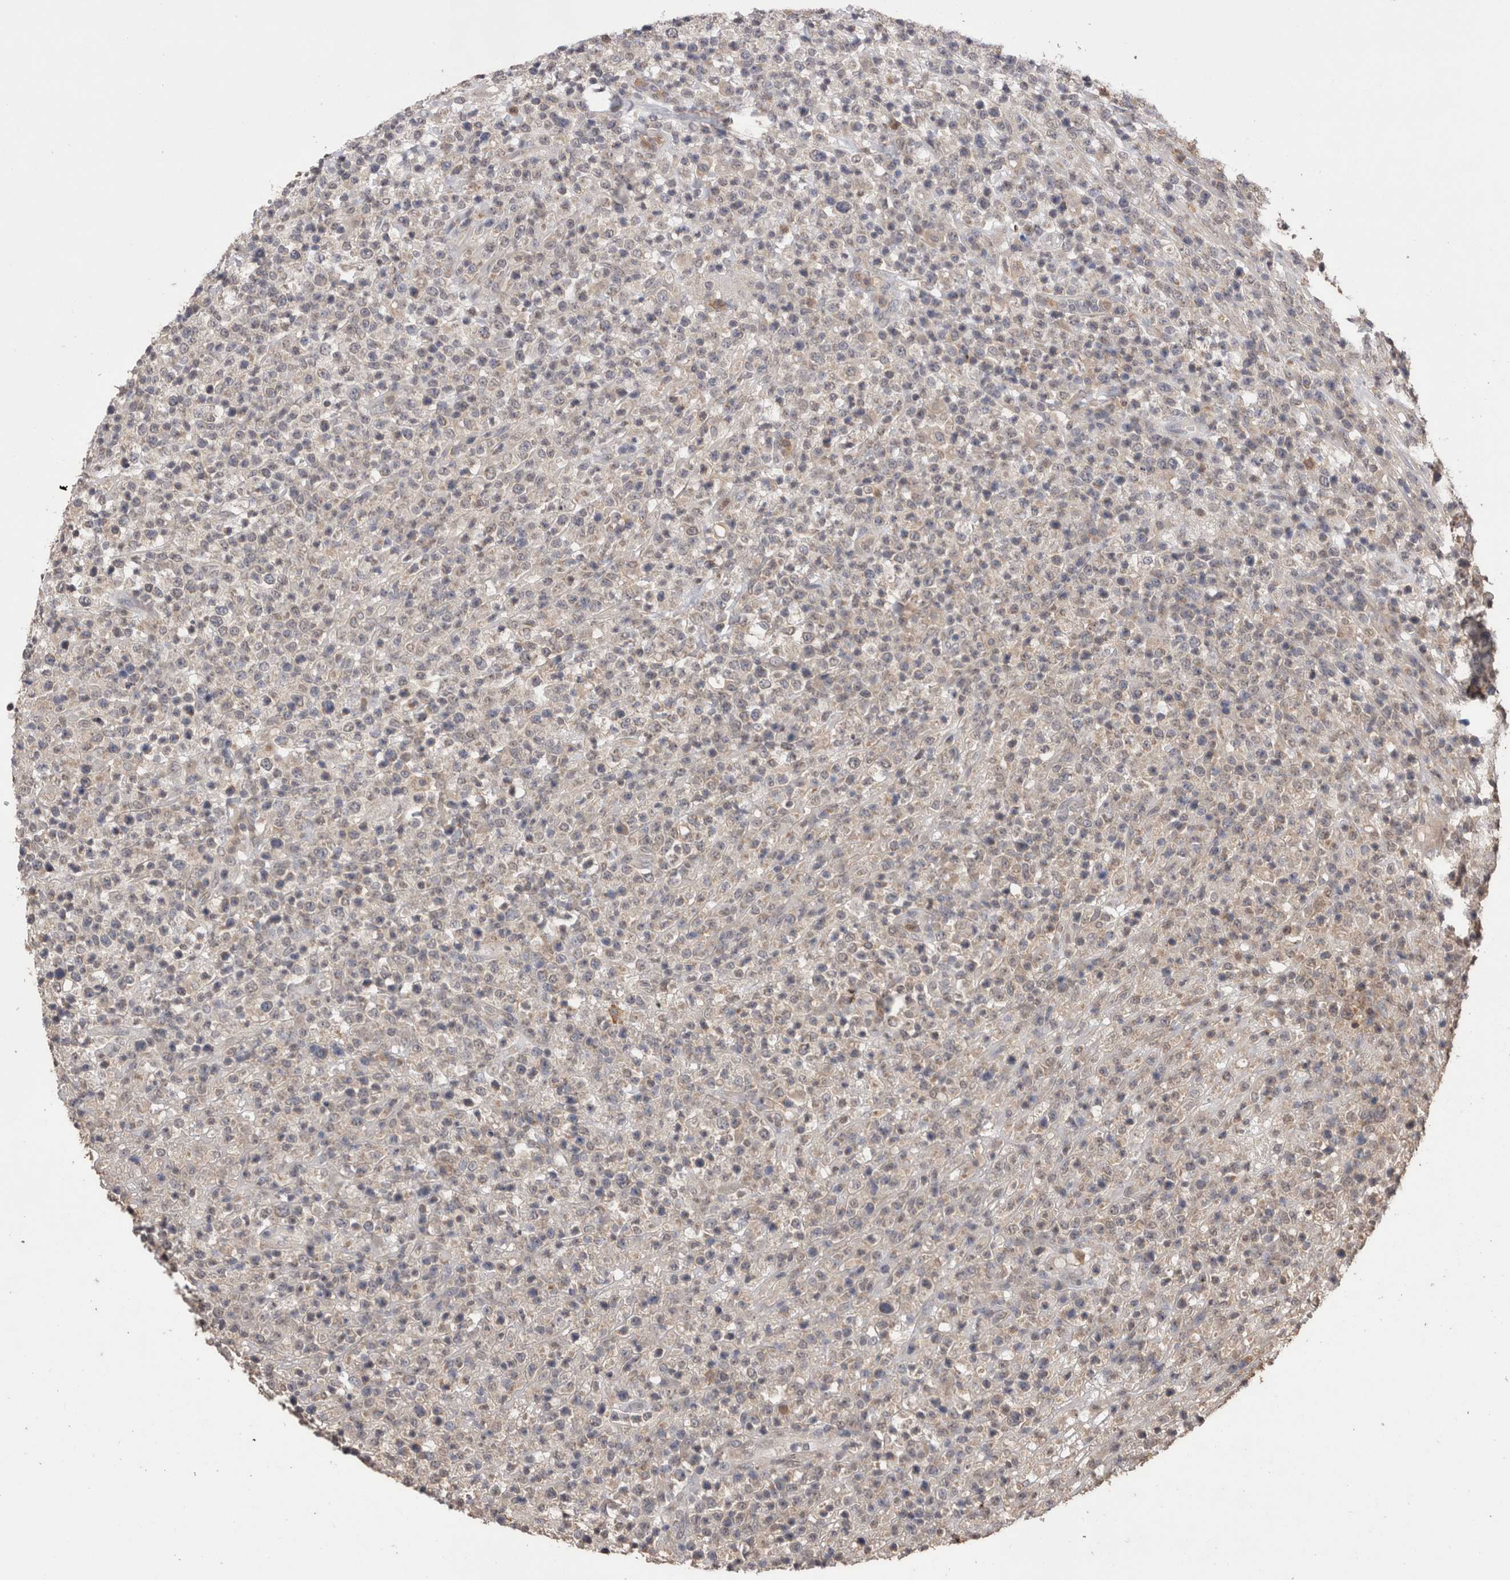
{"staining": {"intensity": "negative", "quantity": "none", "location": "none"}, "tissue": "lymphoma", "cell_type": "Tumor cells", "image_type": "cancer", "snomed": [{"axis": "morphology", "description": "Malignant lymphoma, non-Hodgkin's type, High grade"}, {"axis": "topography", "description": "Colon"}], "caption": "There is no significant expression in tumor cells of malignant lymphoma, non-Hodgkin's type (high-grade).", "gene": "GRK5", "patient": {"sex": "female", "age": 53}}